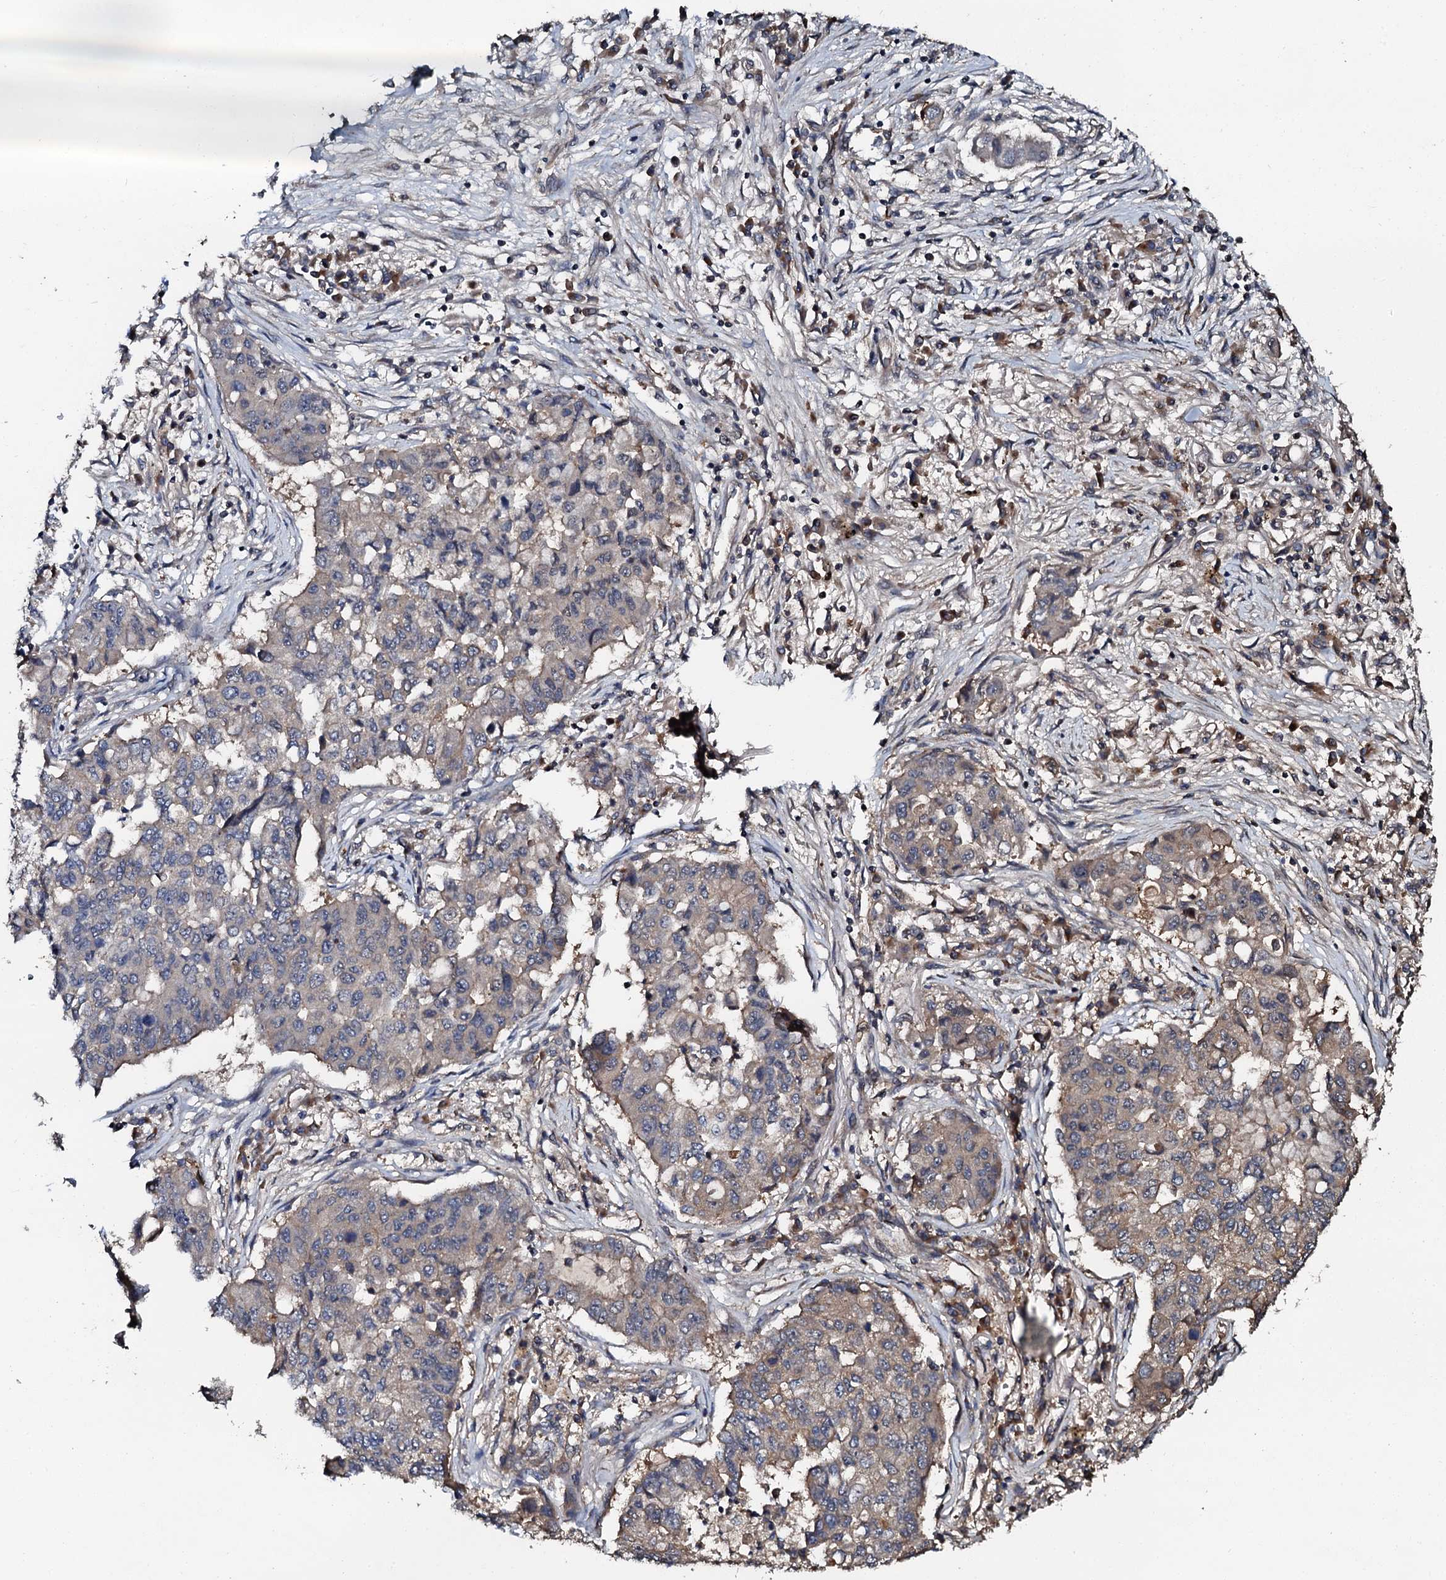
{"staining": {"intensity": "weak", "quantity": "<25%", "location": "nuclear"}, "tissue": "lung cancer", "cell_type": "Tumor cells", "image_type": "cancer", "snomed": [{"axis": "morphology", "description": "Squamous cell carcinoma, NOS"}, {"axis": "topography", "description": "Lung"}], "caption": "This is an immunohistochemistry (IHC) image of squamous cell carcinoma (lung). There is no expression in tumor cells.", "gene": "FLYWCH1", "patient": {"sex": "male", "age": 74}}